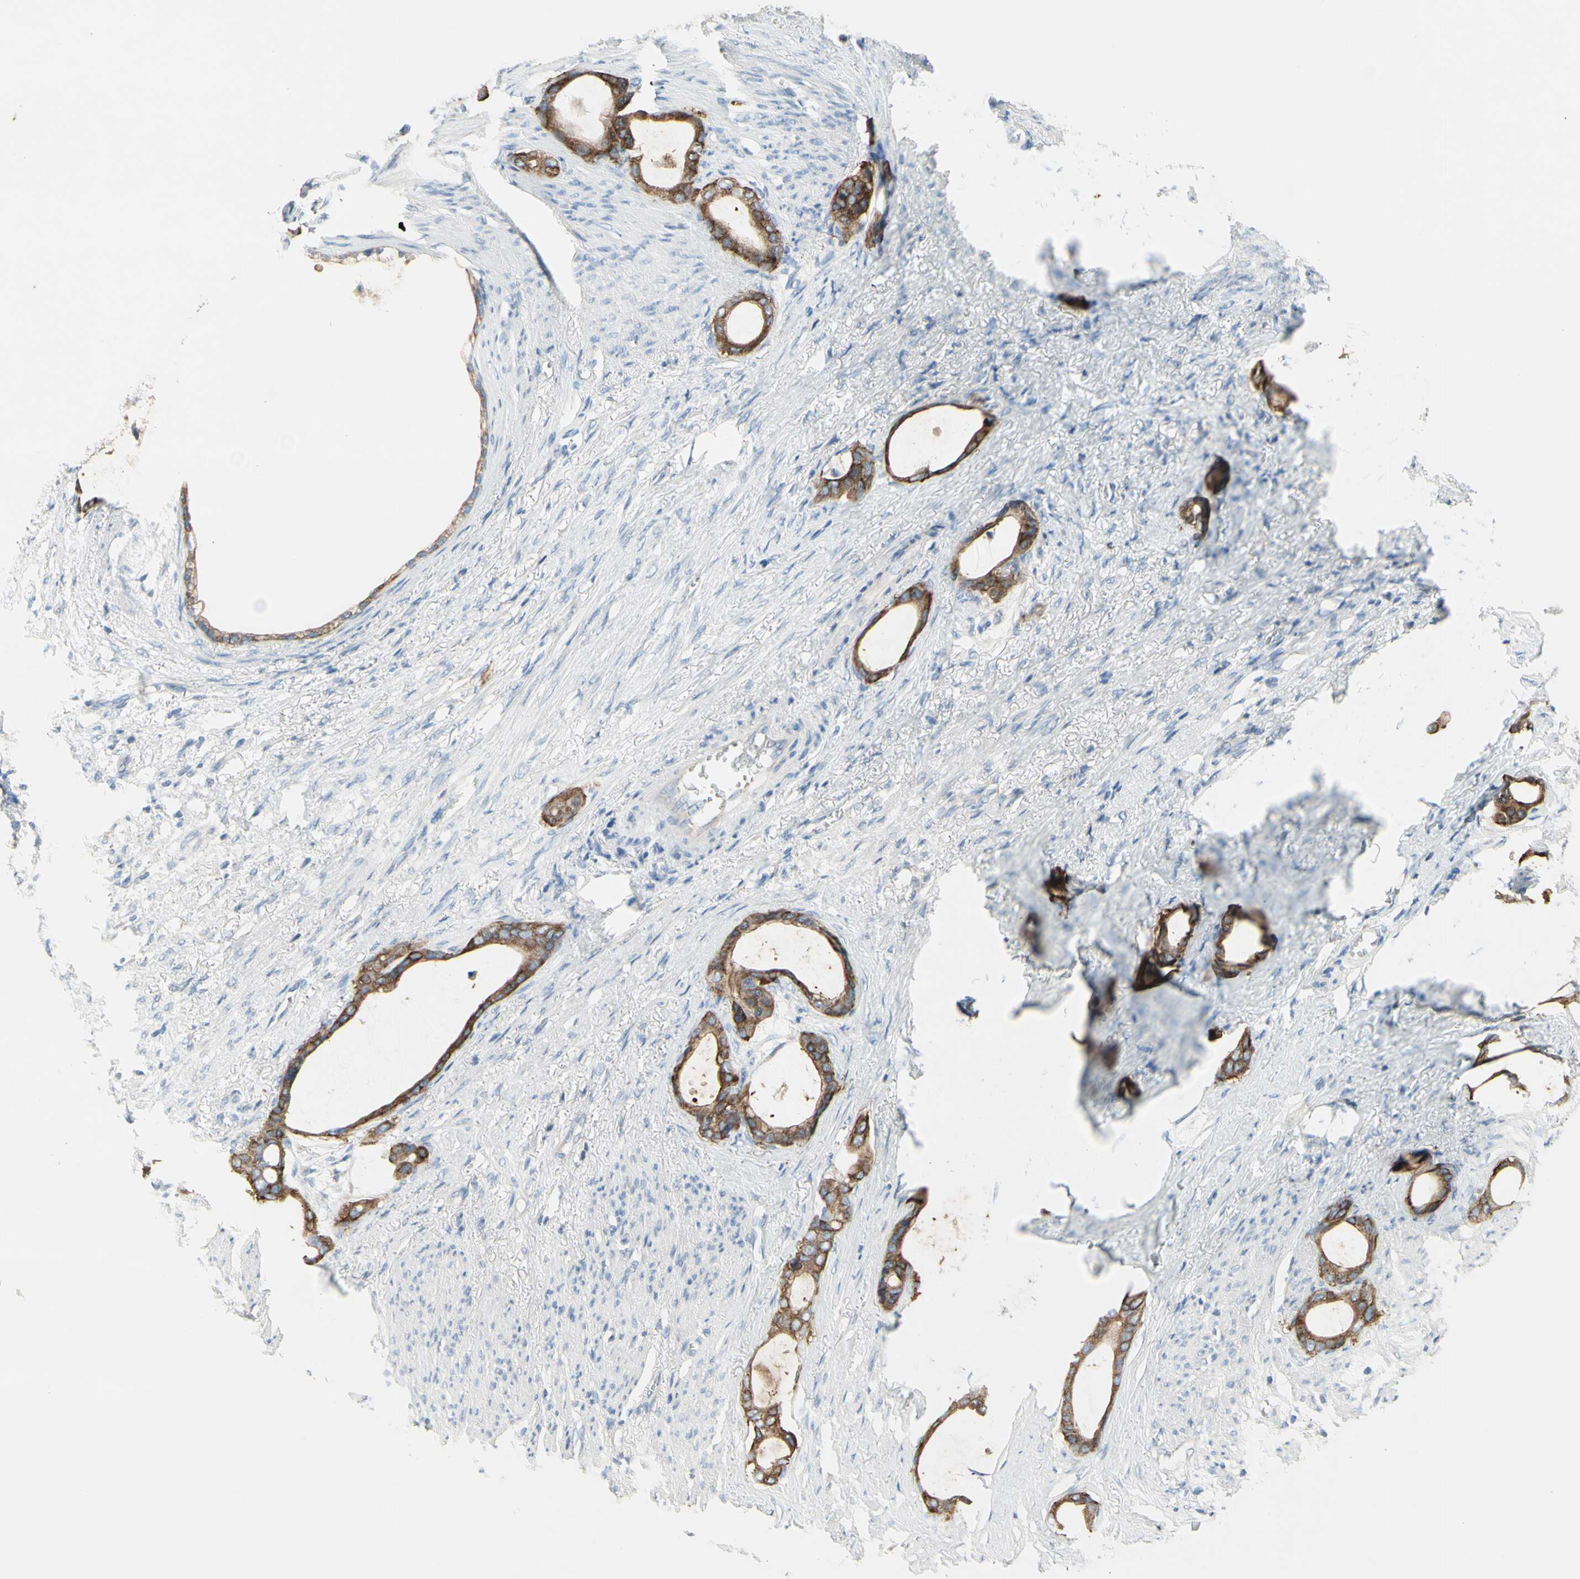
{"staining": {"intensity": "moderate", "quantity": ">75%", "location": "cytoplasmic/membranous"}, "tissue": "stomach cancer", "cell_type": "Tumor cells", "image_type": "cancer", "snomed": [{"axis": "morphology", "description": "Adenocarcinoma, NOS"}, {"axis": "topography", "description": "Stomach"}], "caption": "Protein analysis of stomach adenocarcinoma tissue reveals moderate cytoplasmic/membranous expression in about >75% of tumor cells.", "gene": "MUC1", "patient": {"sex": "female", "age": 75}}